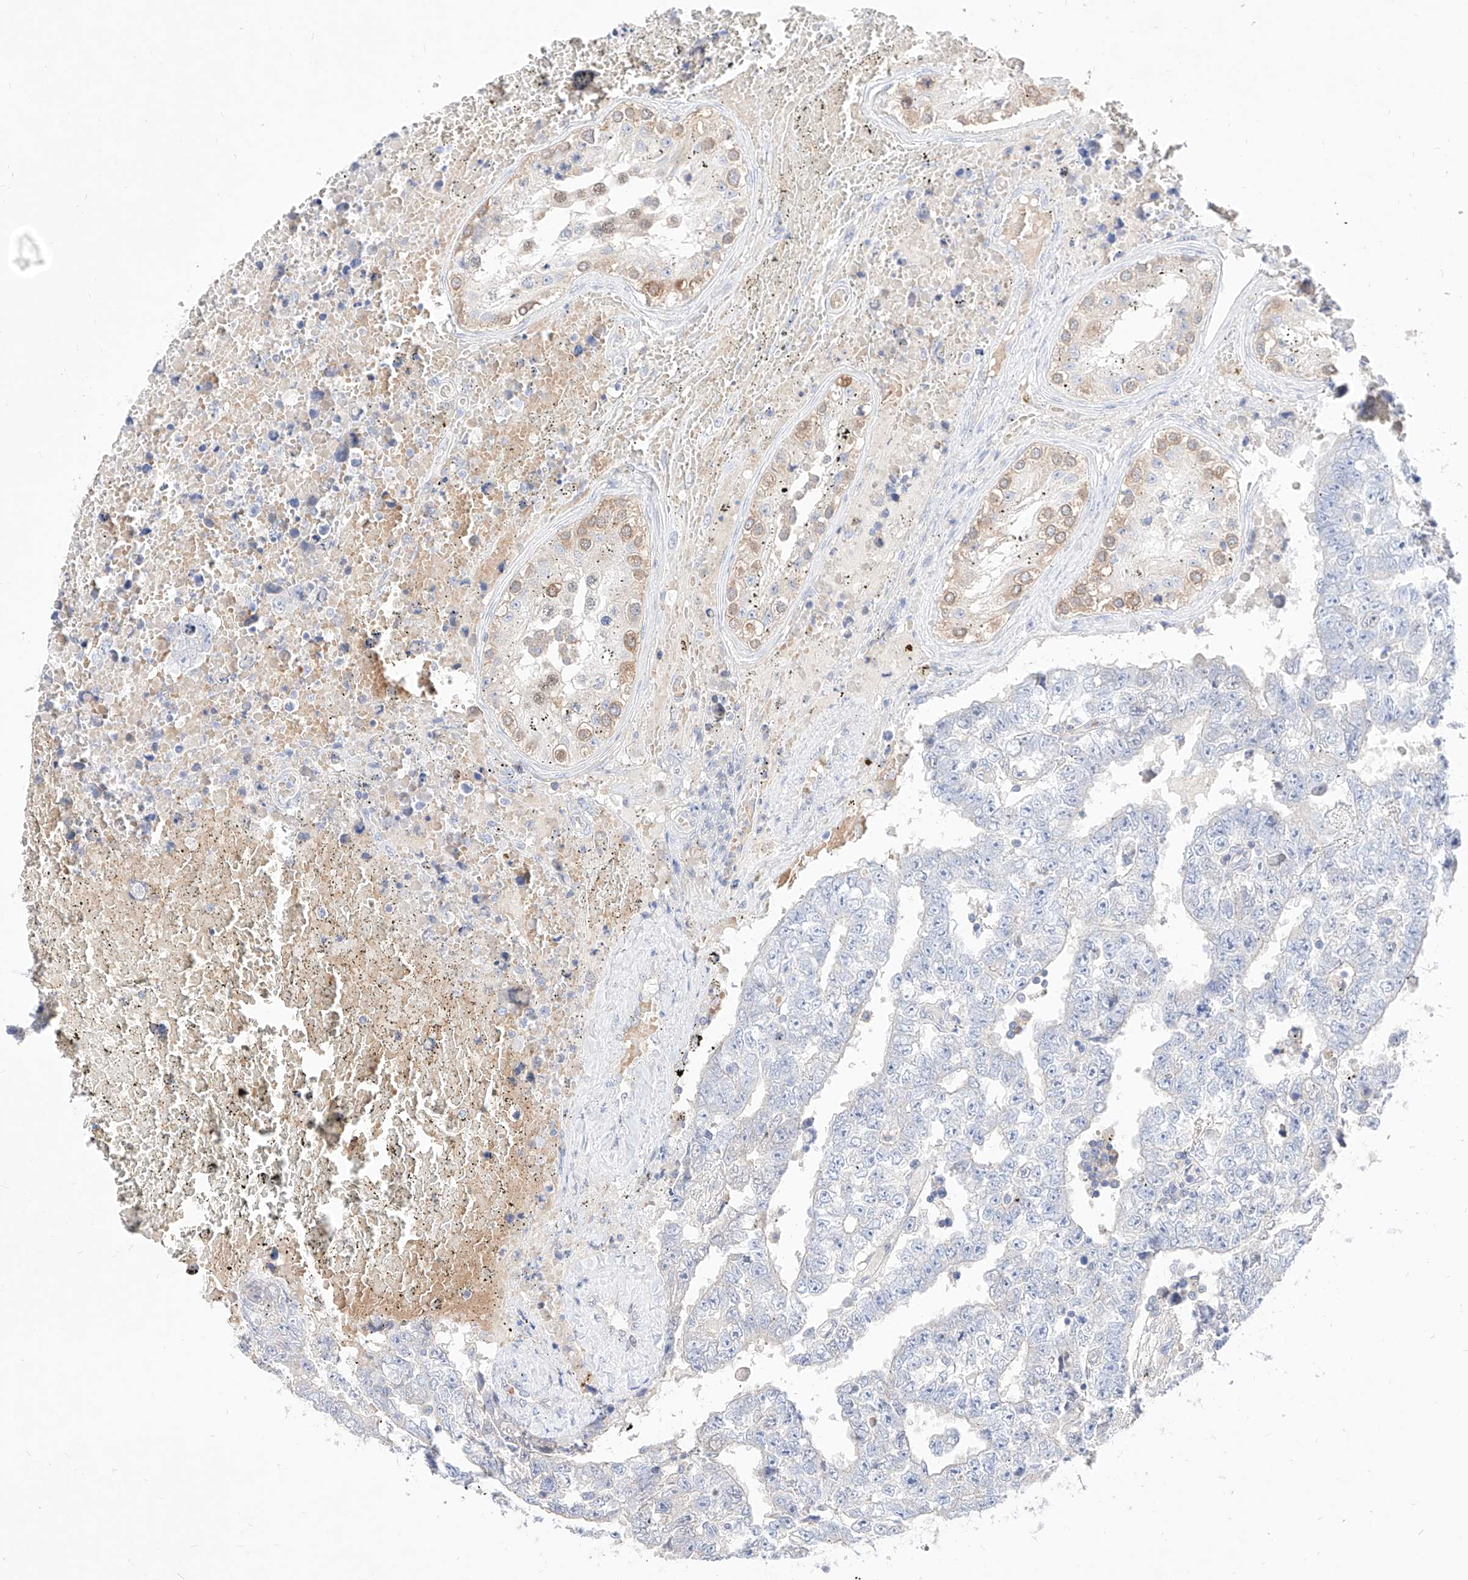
{"staining": {"intensity": "negative", "quantity": "none", "location": "none"}, "tissue": "testis cancer", "cell_type": "Tumor cells", "image_type": "cancer", "snomed": [{"axis": "morphology", "description": "Carcinoma, Embryonal, NOS"}, {"axis": "topography", "description": "Testis"}], "caption": "High power microscopy histopathology image of an IHC image of testis embryonal carcinoma, revealing no significant positivity in tumor cells.", "gene": "TSNAX", "patient": {"sex": "male", "age": 25}}